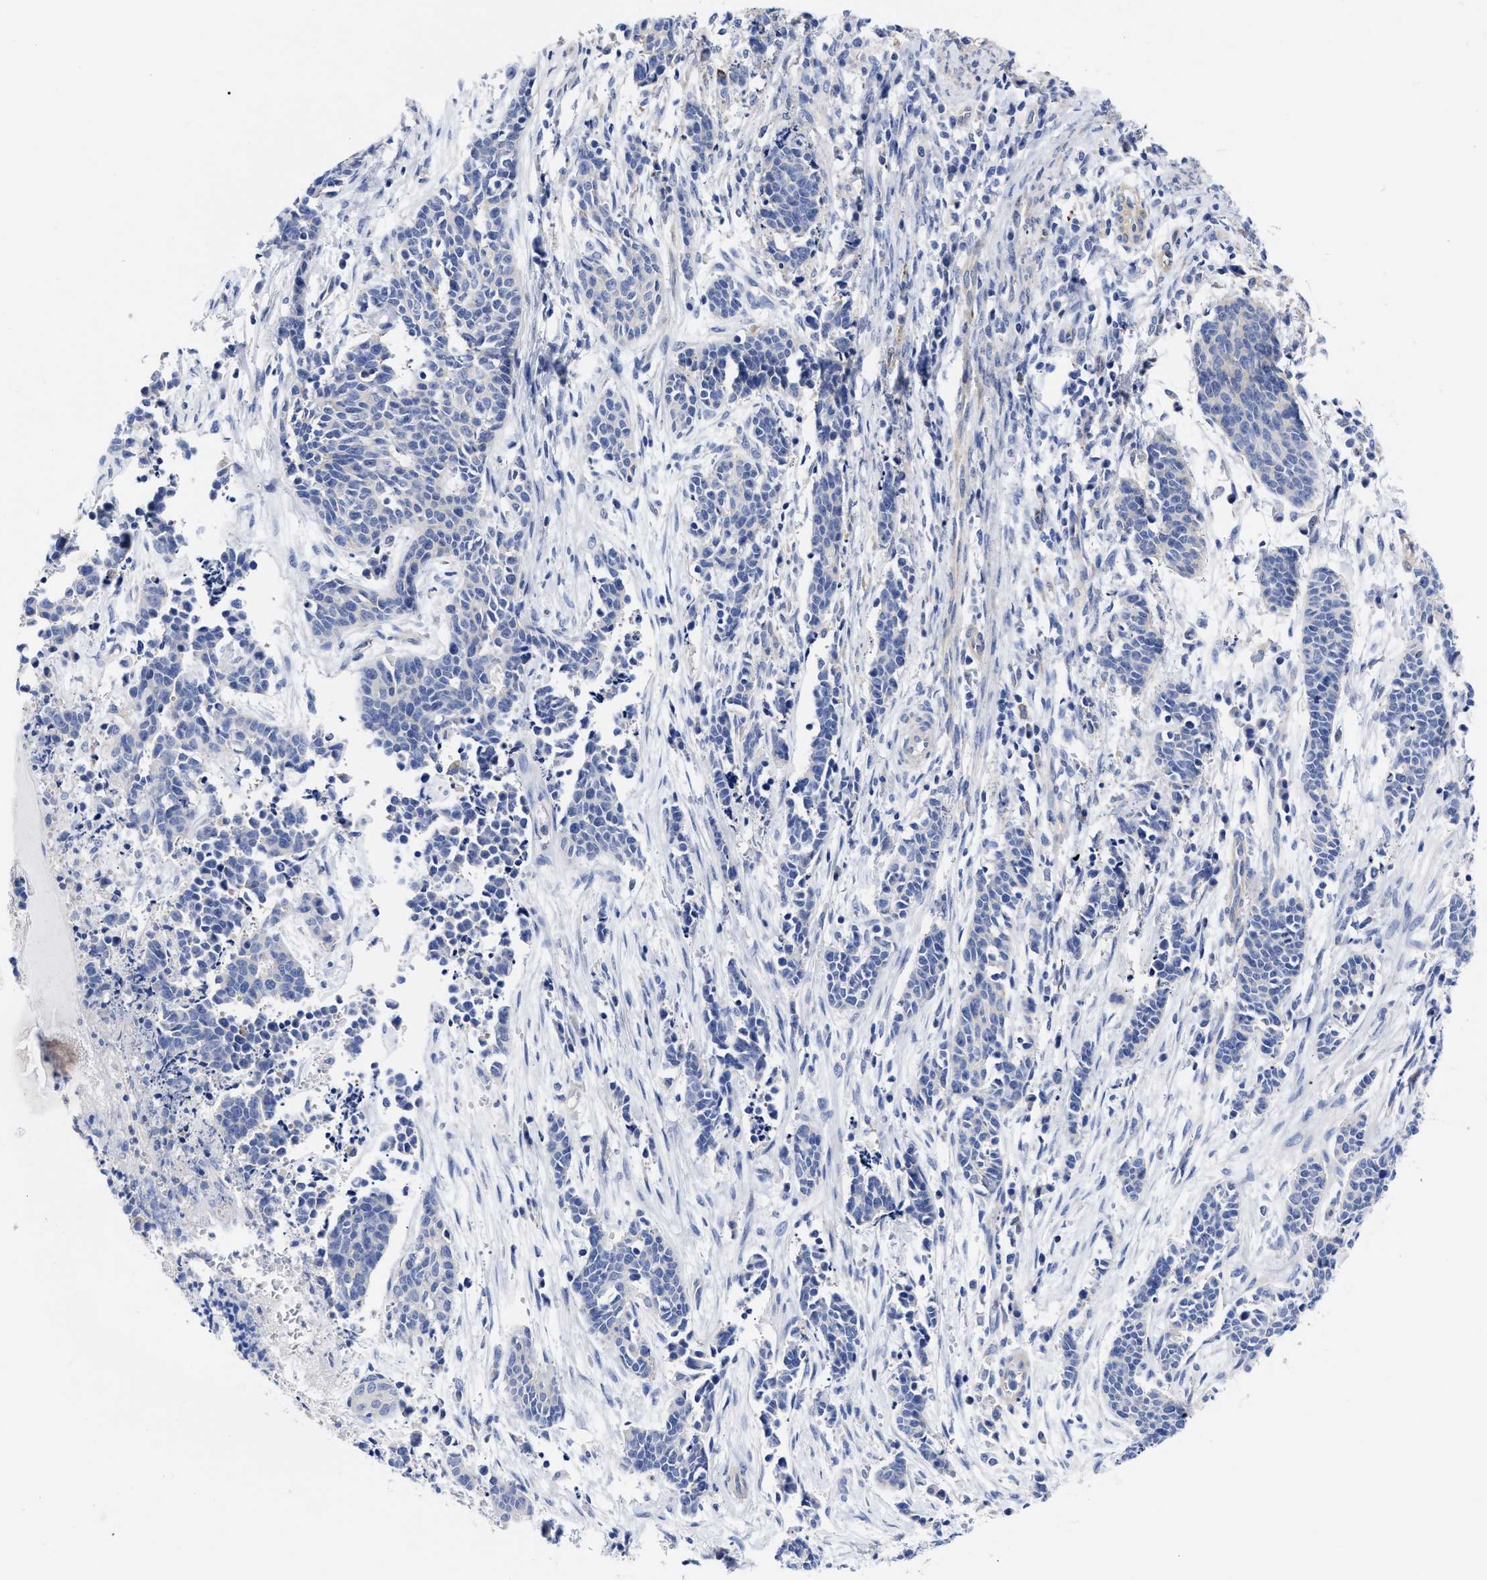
{"staining": {"intensity": "negative", "quantity": "none", "location": "none"}, "tissue": "cervical cancer", "cell_type": "Tumor cells", "image_type": "cancer", "snomed": [{"axis": "morphology", "description": "Squamous cell carcinoma, NOS"}, {"axis": "topography", "description": "Cervix"}], "caption": "Histopathology image shows no protein positivity in tumor cells of cervical cancer (squamous cell carcinoma) tissue.", "gene": "IRAG2", "patient": {"sex": "female", "age": 35}}